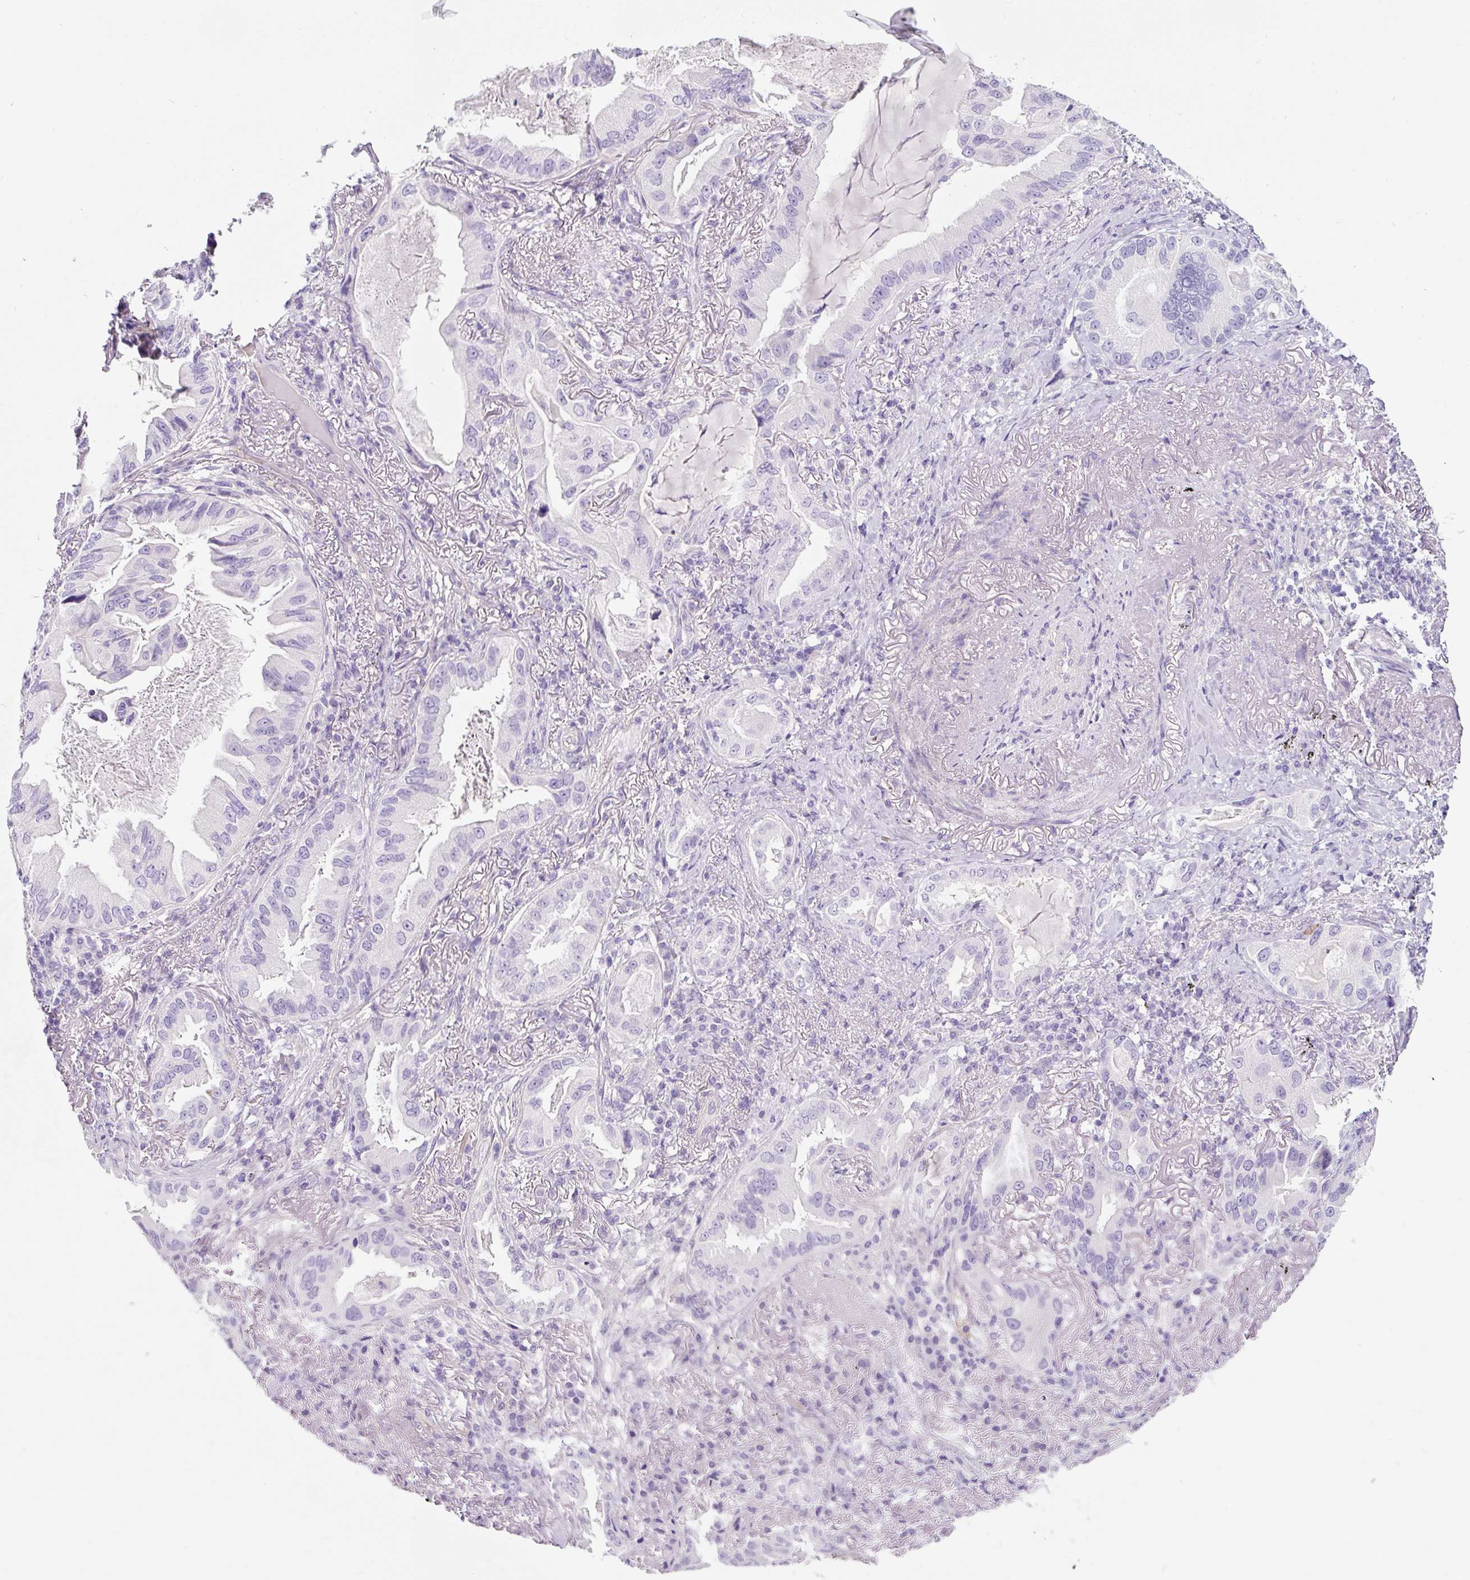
{"staining": {"intensity": "negative", "quantity": "none", "location": "none"}, "tissue": "lung cancer", "cell_type": "Tumor cells", "image_type": "cancer", "snomed": [{"axis": "morphology", "description": "Adenocarcinoma, NOS"}, {"axis": "topography", "description": "Lung"}], "caption": "An image of lung adenocarcinoma stained for a protein demonstrates no brown staining in tumor cells. The staining is performed using DAB brown chromogen with nuclei counter-stained in using hematoxylin.", "gene": "OR14A2", "patient": {"sex": "female", "age": 69}}